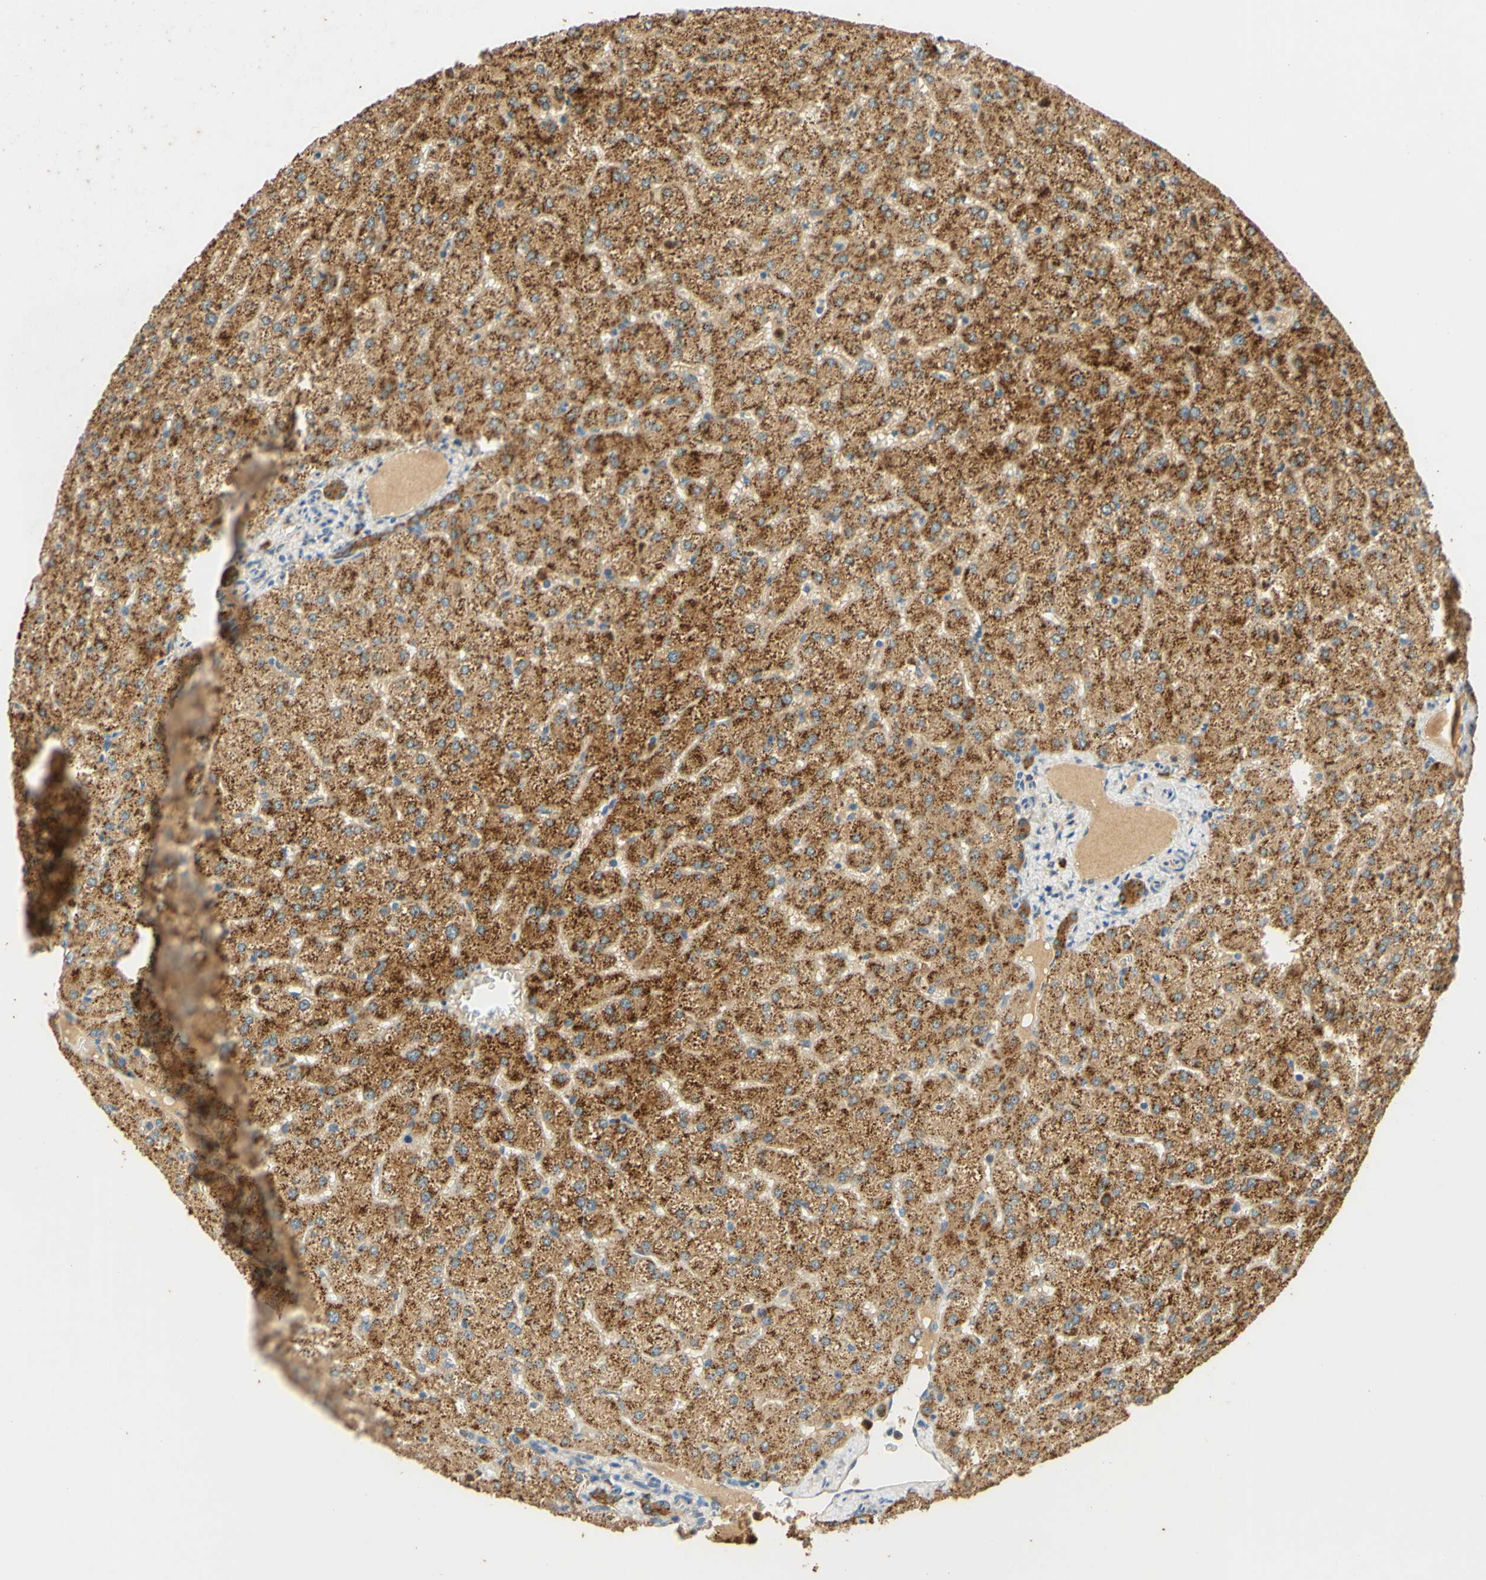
{"staining": {"intensity": "strong", "quantity": ">75%", "location": "cytoplasmic/membranous"}, "tissue": "liver", "cell_type": "Cholangiocytes", "image_type": "normal", "snomed": [{"axis": "morphology", "description": "Normal tissue, NOS"}, {"axis": "topography", "description": "Liver"}], "caption": "Benign liver reveals strong cytoplasmic/membranous expression in approximately >75% of cholangiocytes.", "gene": "ENTREP2", "patient": {"sex": "female", "age": 32}}